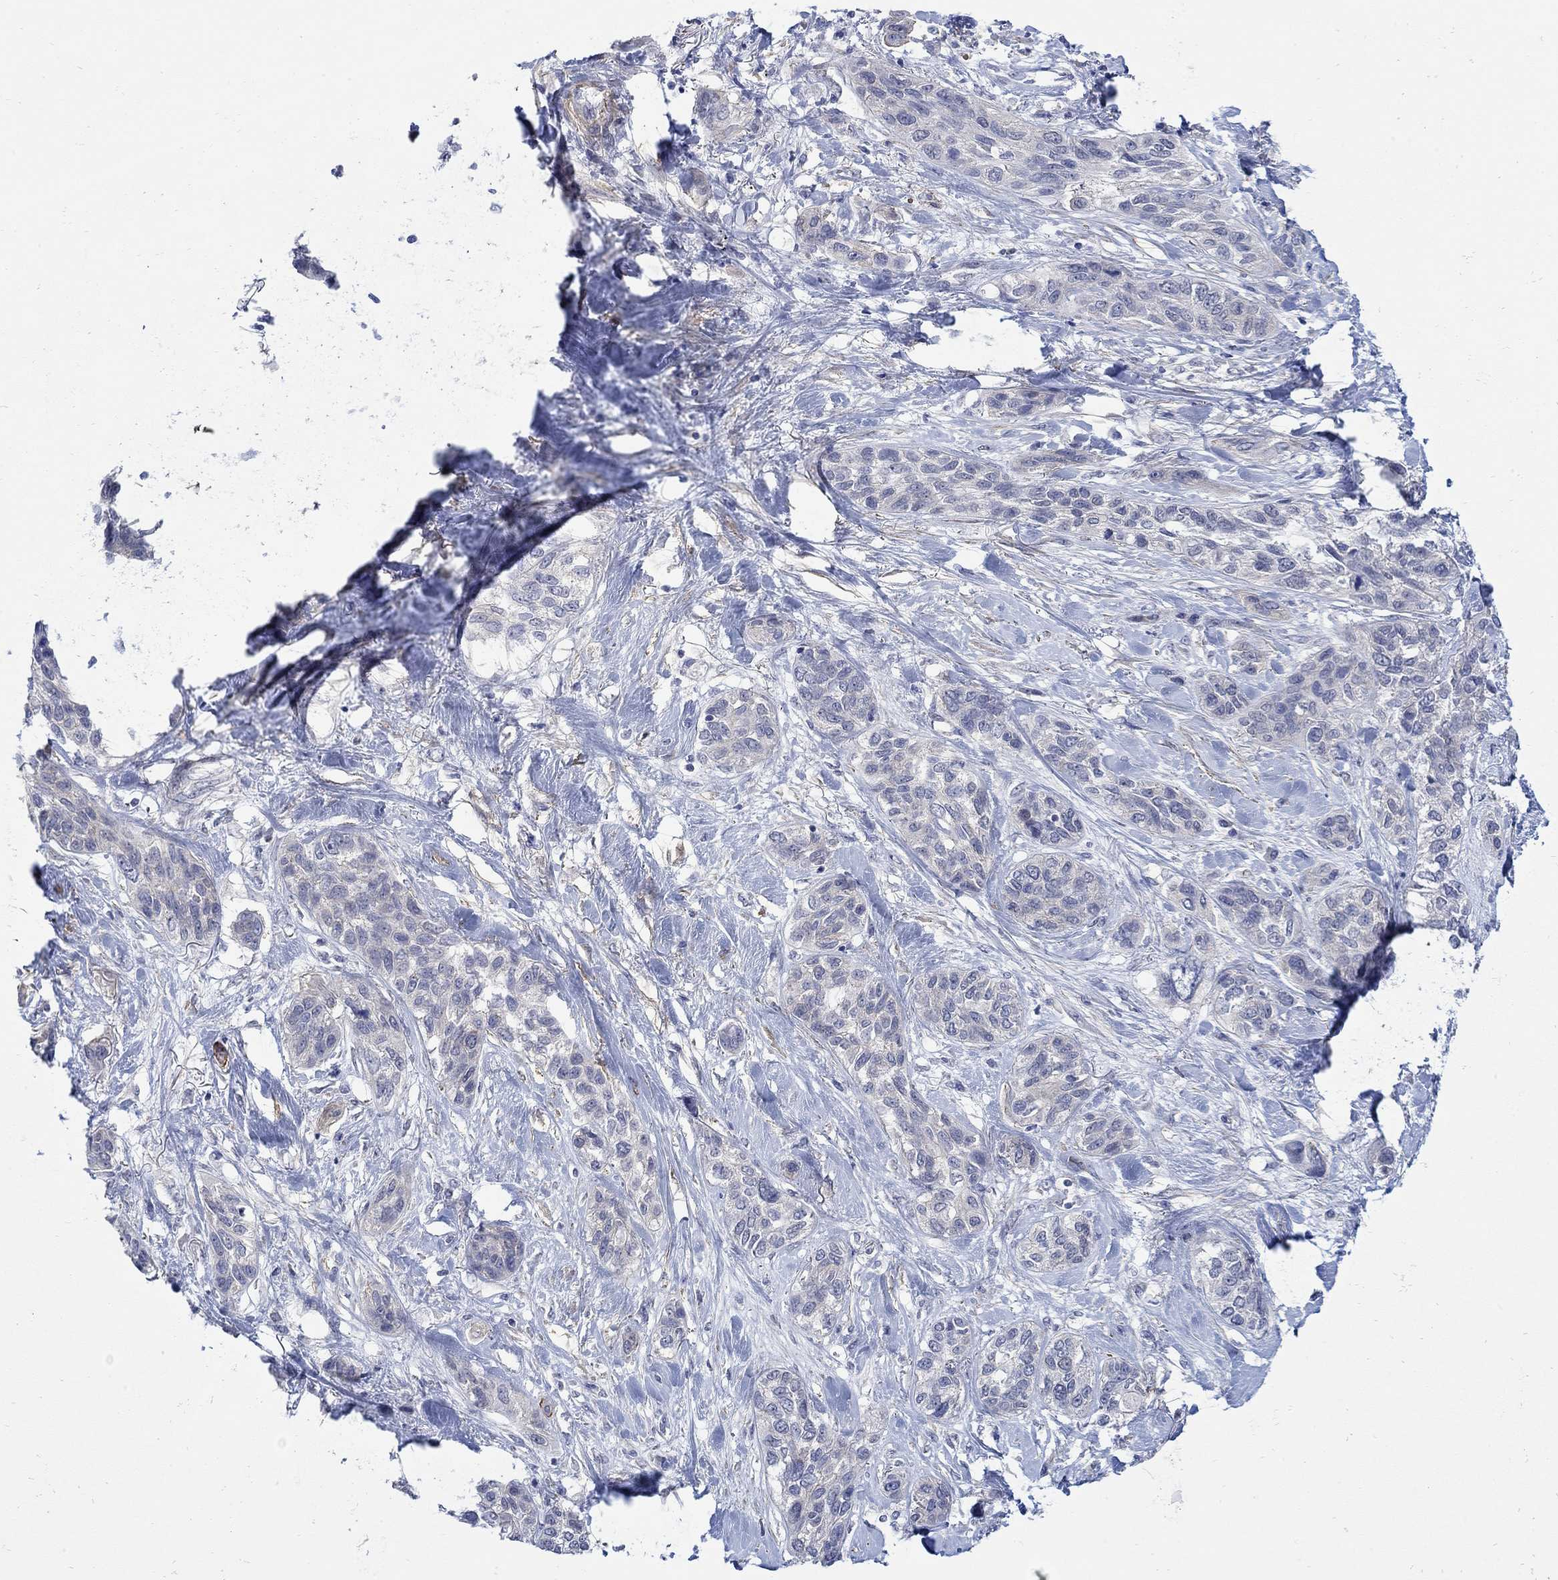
{"staining": {"intensity": "weak", "quantity": "<25%", "location": "cytoplasmic/membranous"}, "tissue": "lung cancer", "cell_type": "Tumor cells", "image_type": "cancer", "snomed": [{"axis": "morphology", "description": "Squamous cell carcinoma, NOS"}, {"axis": "topography", "description": "Lung"}], "caption": "An immunohistochemistry image of squamous cell carcinoma (lung) is shown. There is no staining in tumor cells of squamous cell carcinoma (lung).", "gene": "SCN7A", "patient": {"sex": "female", "age": 70}}